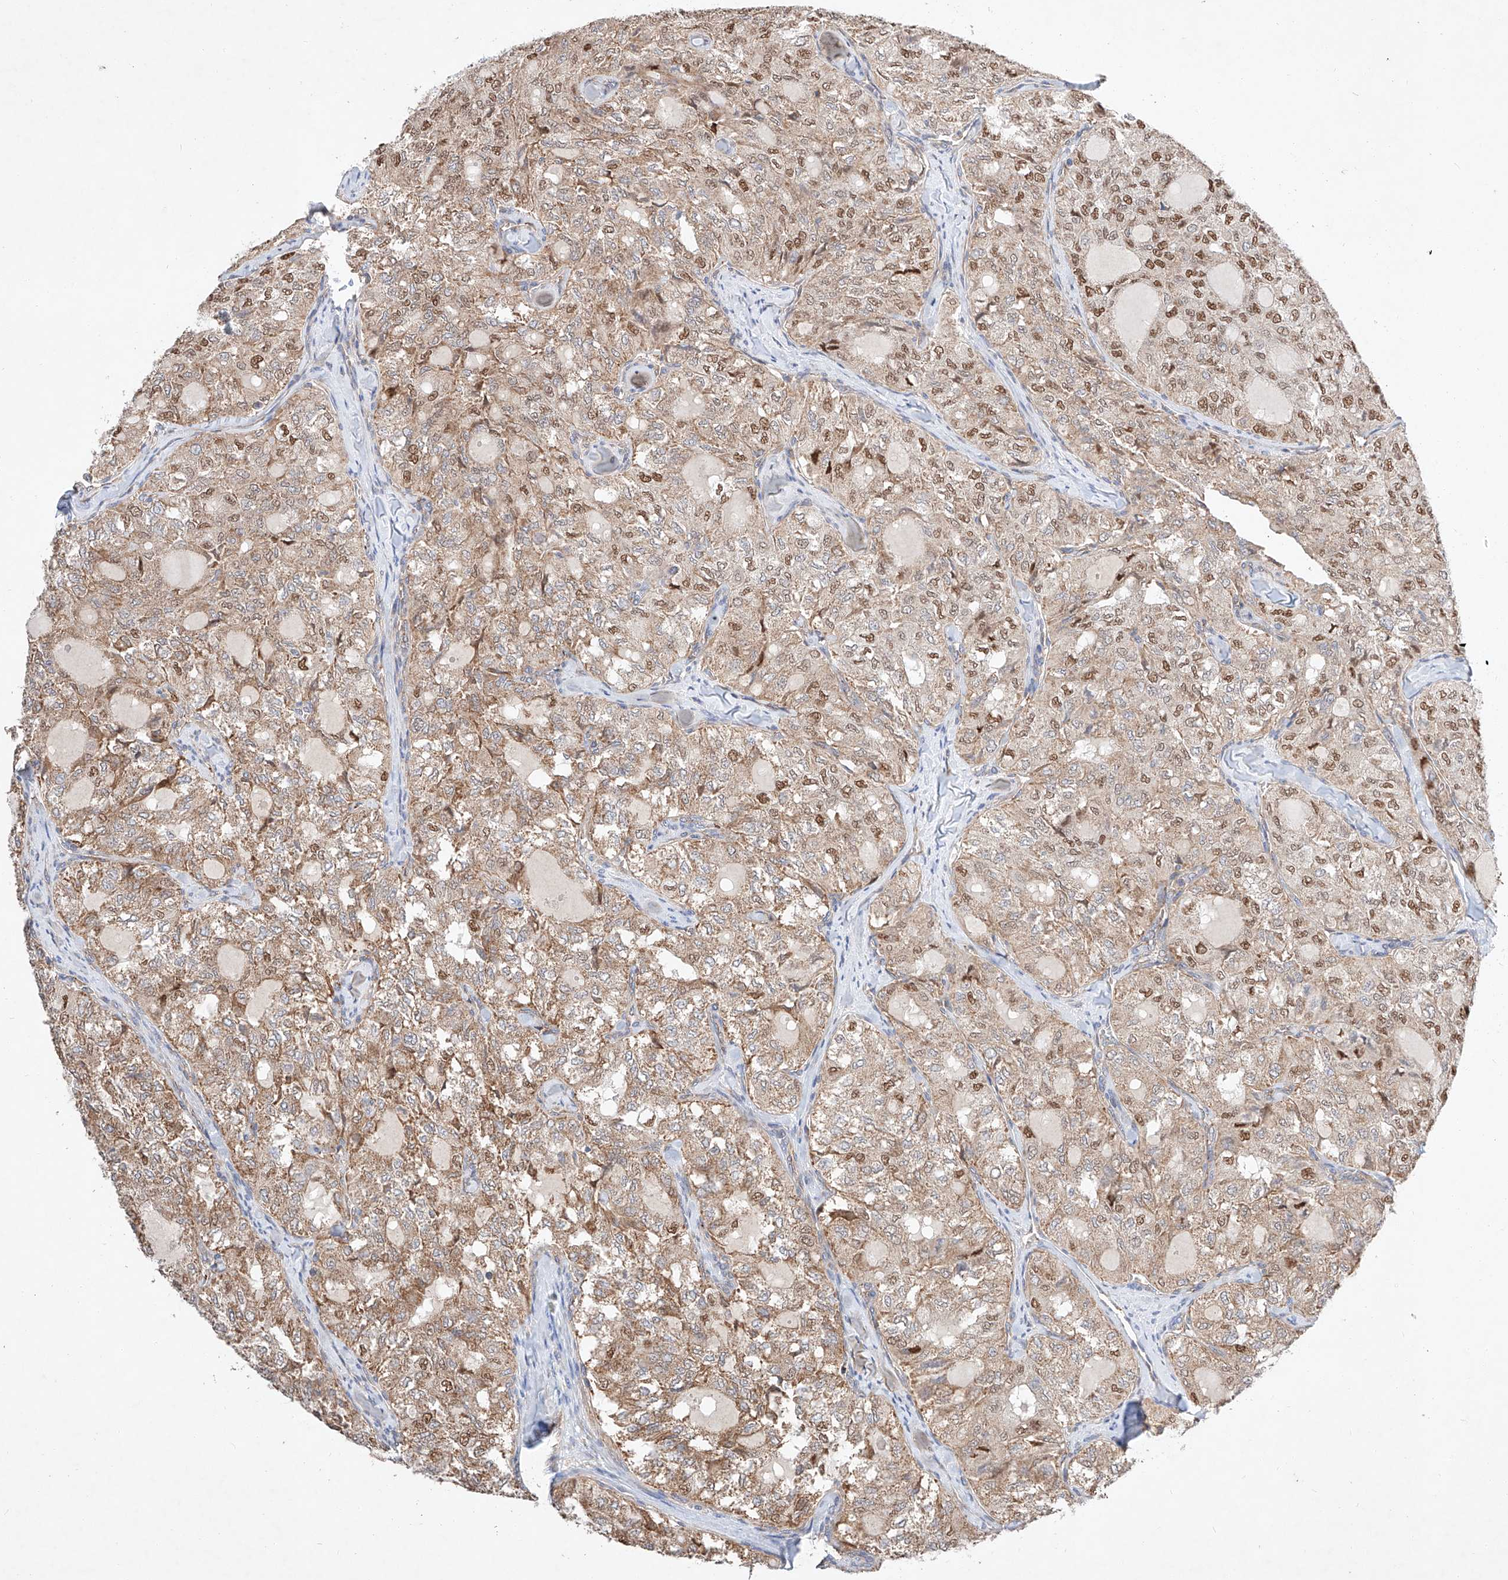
{"staining": {"intensity": "moderate", "quantity": ">75%", "location": "cytoplasmic/membranous,nuclear"}, "tissue": "thyroid cancer", "cell_type": "Tumor cells", "image_type": "cancer", "snomed": [{"axis": "morphology", "description": "Follicular adenoma carcinoma, NOS"}, {"axis": "topography", "description": "Thyroid gland"}], "caption": "This micrograph displays thyroid follicular adenoma carcinoma stained with IHC to label a protein in brown. The cytoplasmic/membranous and nuclear of tumor cells show moderate positivity for the protein. Nuclei are counter-stained blue.", "gene": "C6orf118", "patient": {"sex": "male", "age": 75}}